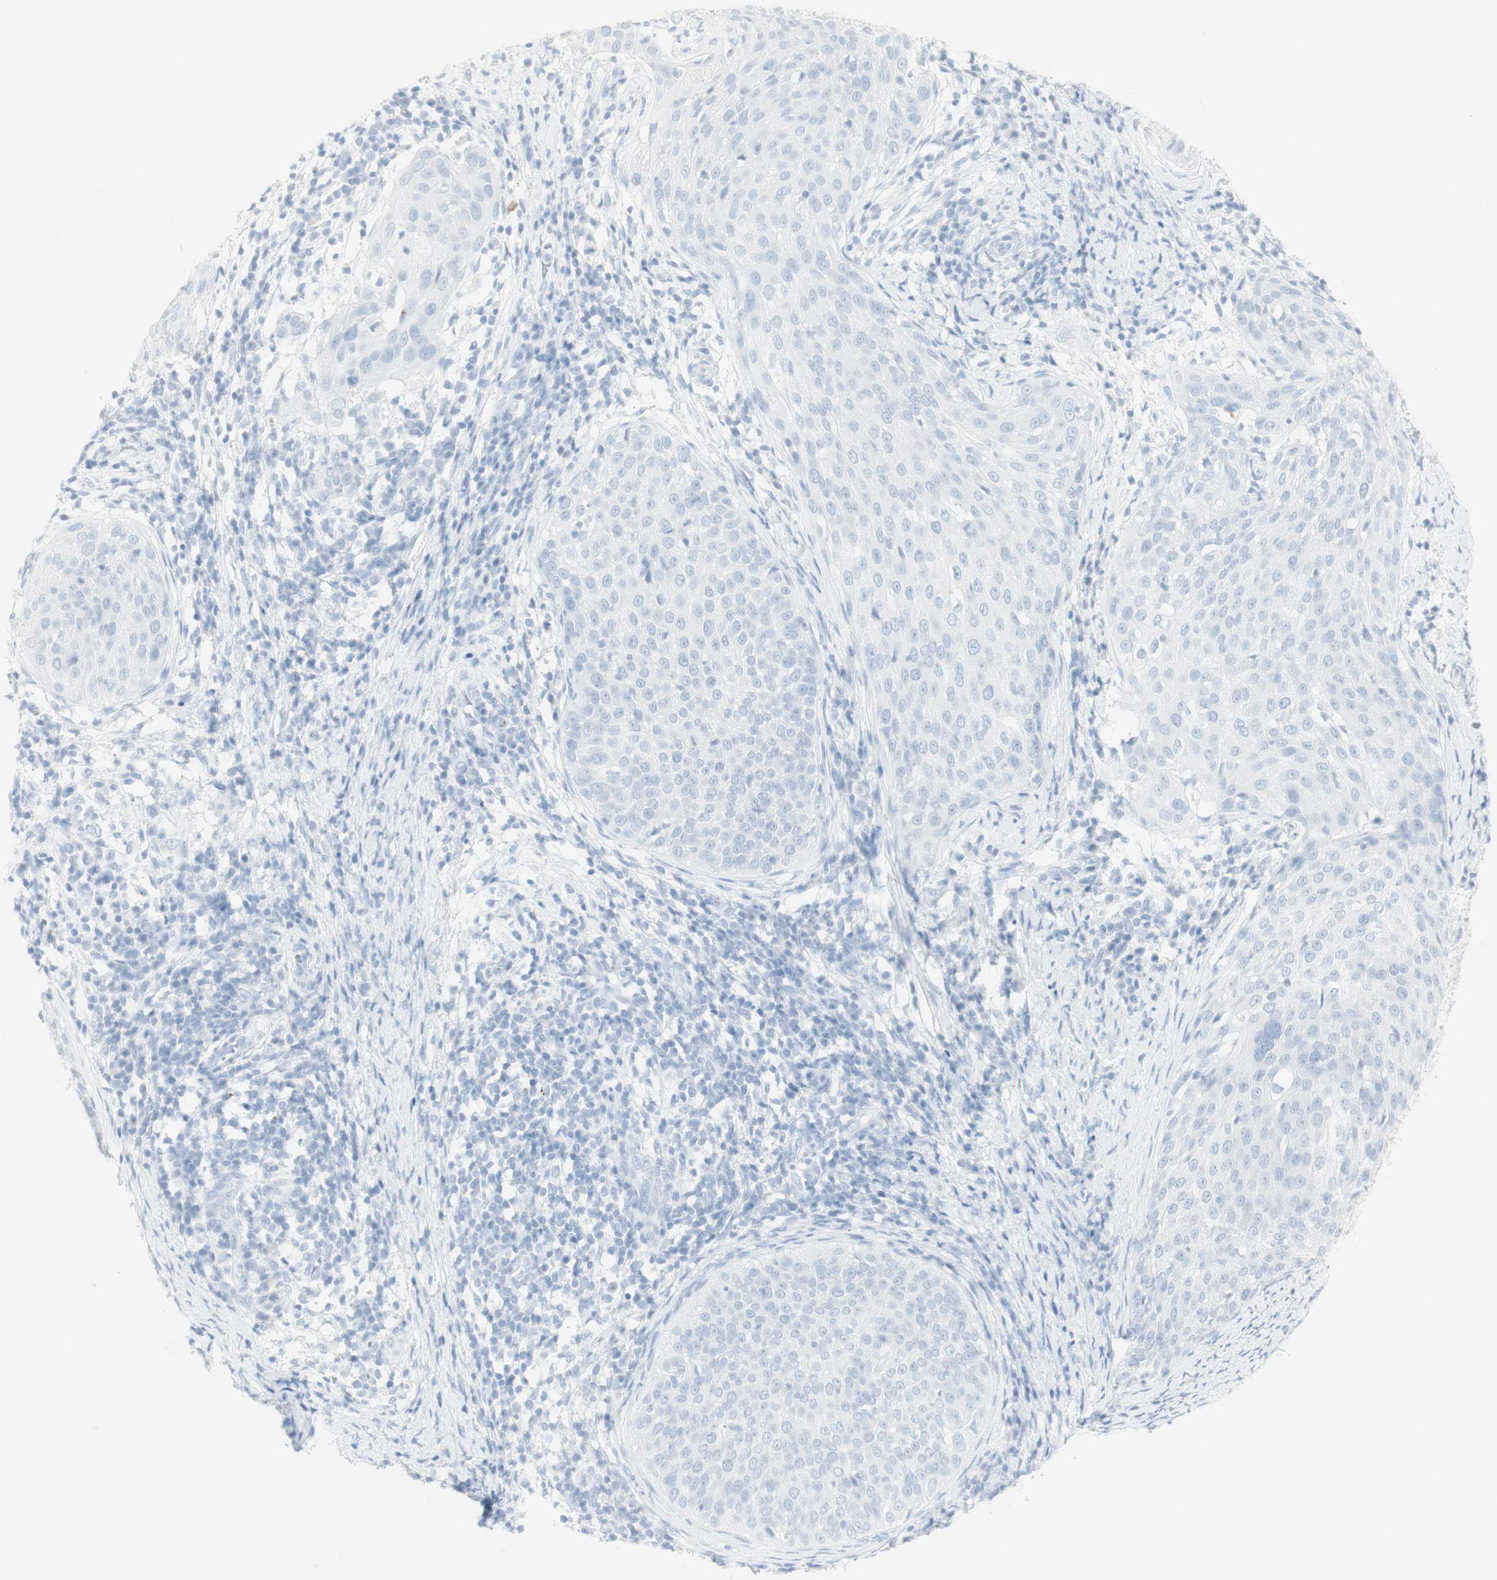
{"staining": {"intensity": "negative", "quantity": "none", "location": "none"}, "tissue": "cervical cancer", "cell_type": "Tumor cells", "image_type": "cancer", "snomed": [{"axis": "morphology", "description": "Squamous cell carcinoma, NOS"}, {"axis": "topography", "description": "Cervix"}], "caption": "The micrograph shows no staining of tumor cells in cervical cancer (squamous cell carcinoma).", "gene": "NAPSA", "patient": {"sex": "female", "age": 51}}